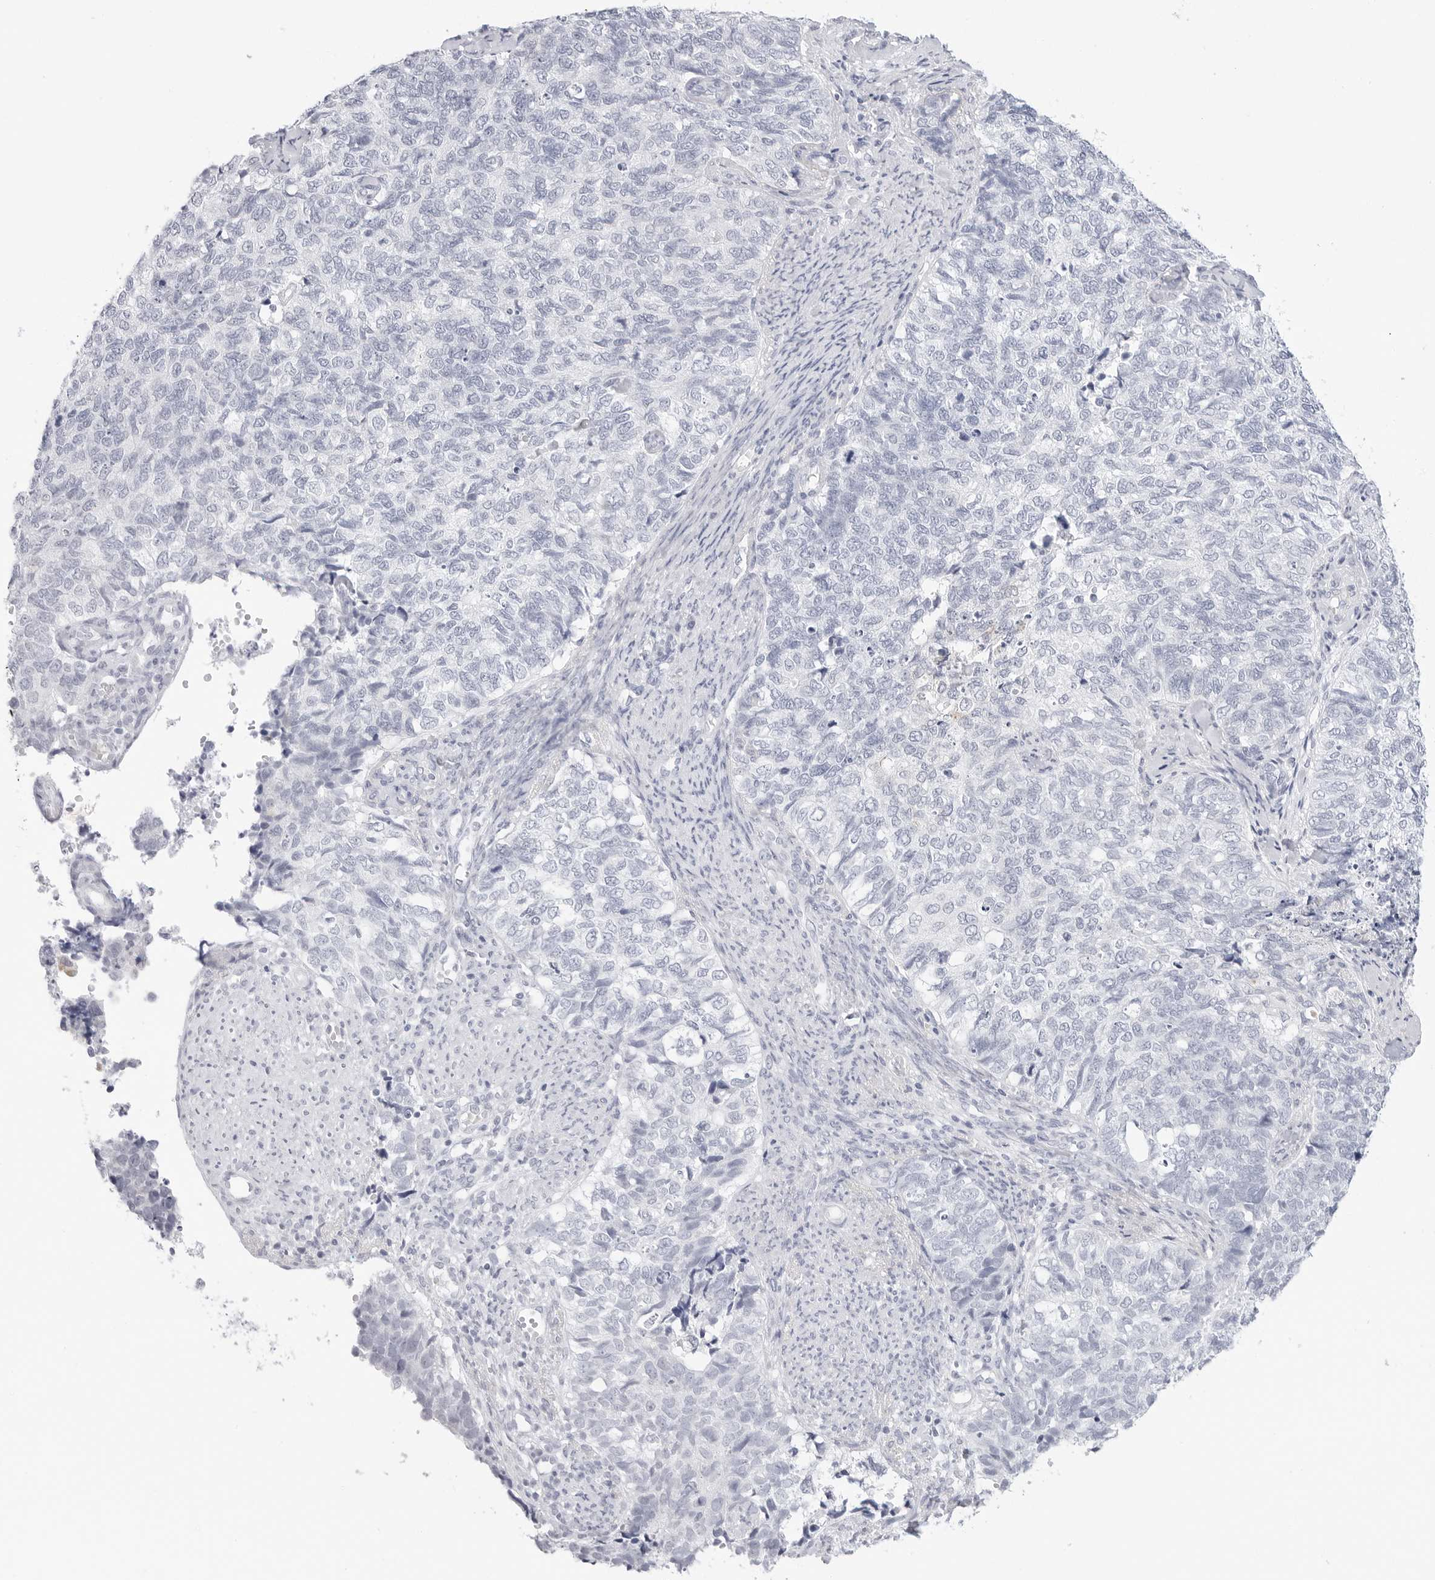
{"staining": {"intensity": "negative", "quantity": "none", "location": "none"}, "tissue": "cervical cancer", "cell_type": "Tumor cells", "image_type": "cancer", "snomed": [{"axis": "morphology", "description": "Squamous cell carcinoma, NOS"}, {"axis": "topography", "description": "Cervix"}], "caption": "Cervical cancer was stained to show a protein in brown. There is no significant staining in tumor cells.", "gene": "HMGCS2", "patient": {"sex": "female", "age": 63}}